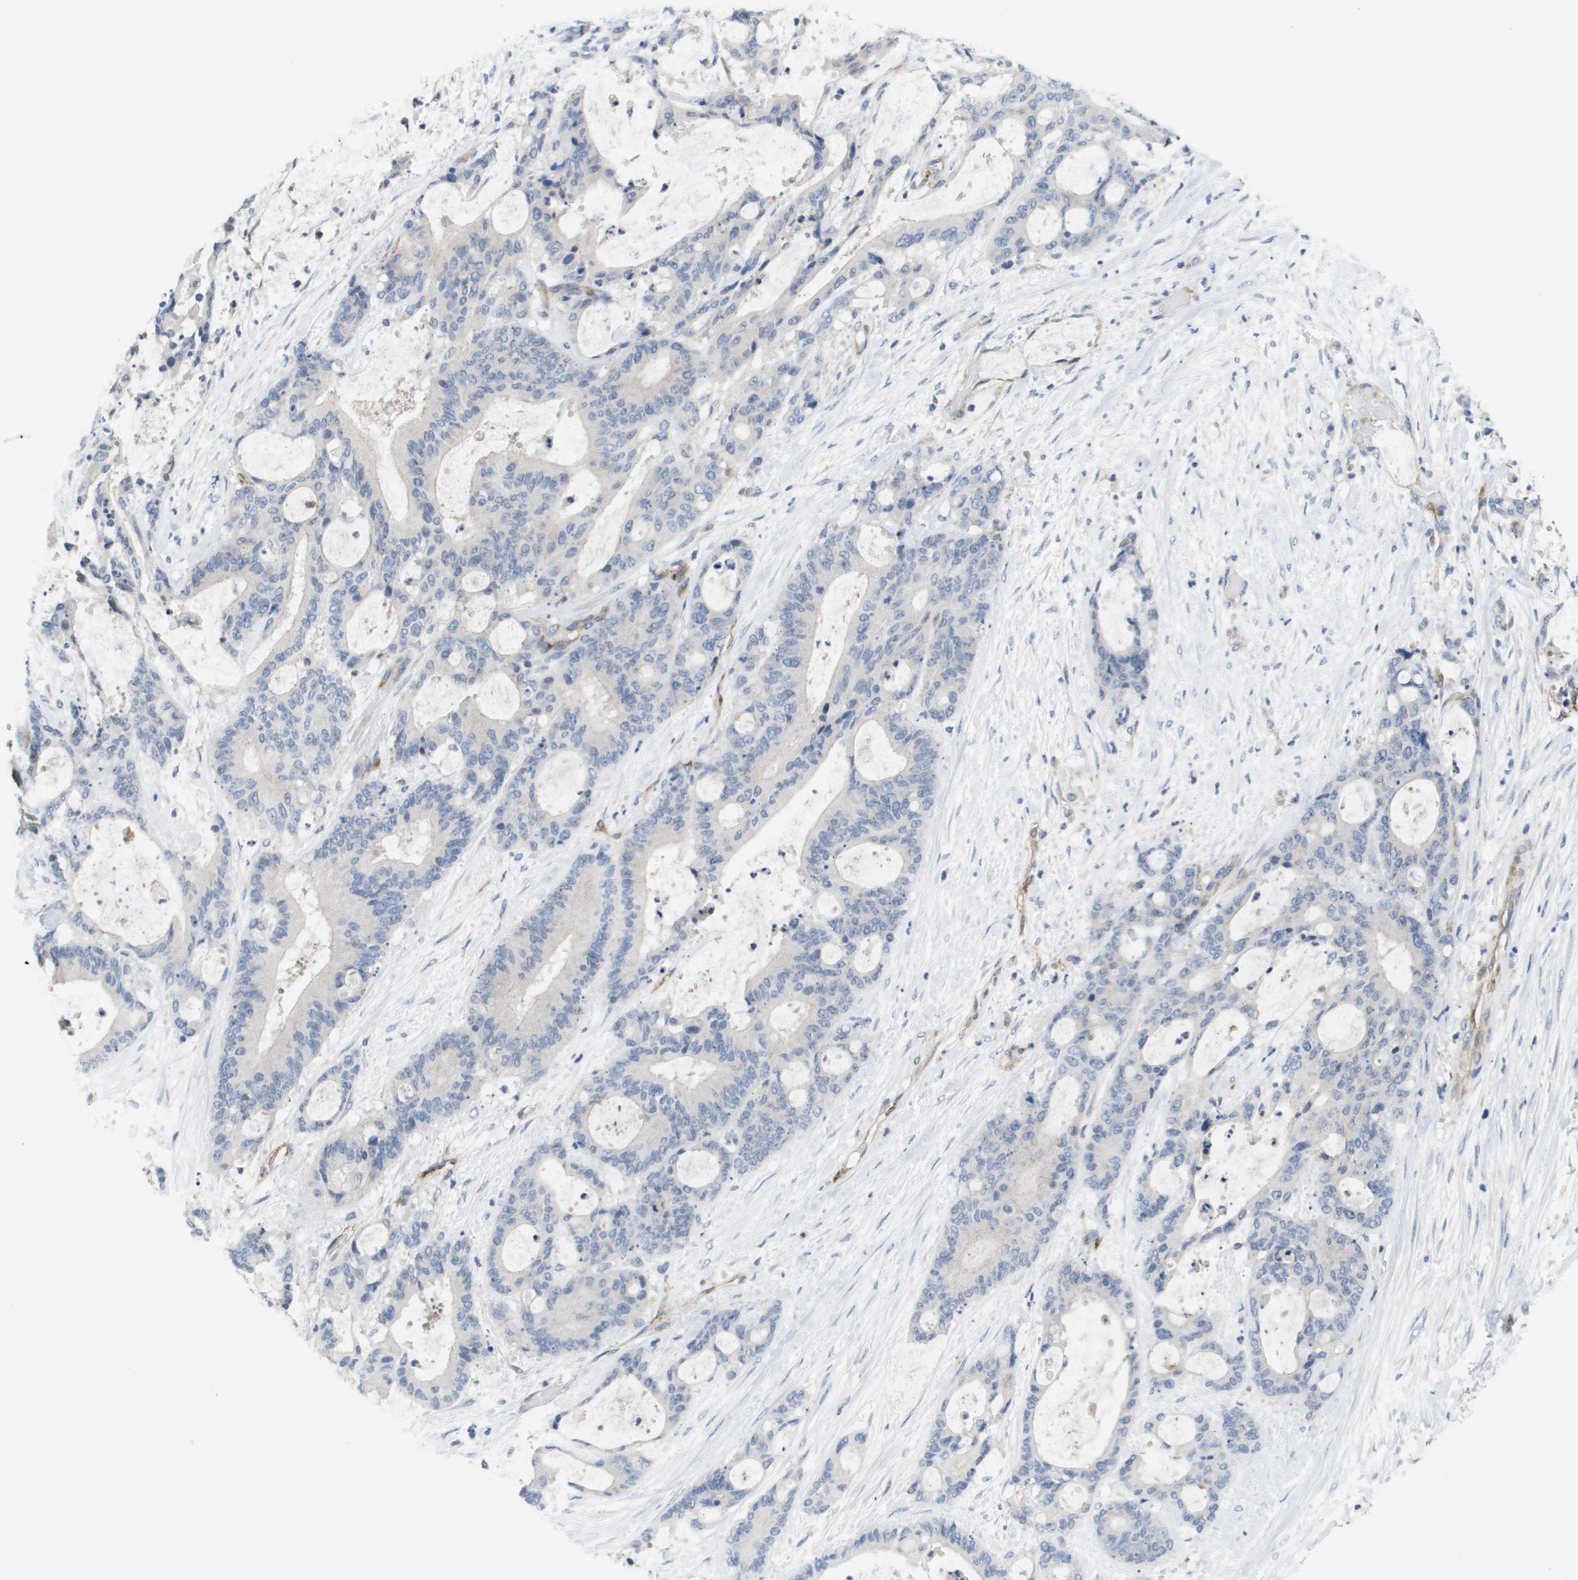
{"staining": {"intensity": "negative", "quantity": "none", "location": "none"}, "tissue": "liver cancer", "cell_type": "Tumor cells", "image_type": "cancer", "snomed": [{"axis": "morphology", "description": "Cholangiocarcinoma"}, {"axis": "topography", "description": "Liver"}], "caption": "A histopathology image of cholangiocarcinoma (liver) stained for a protein demonstrates no brown staining in tumor cells.", "gene": "ANGPT2", "patient": {"sex": "female", "age": 73}}